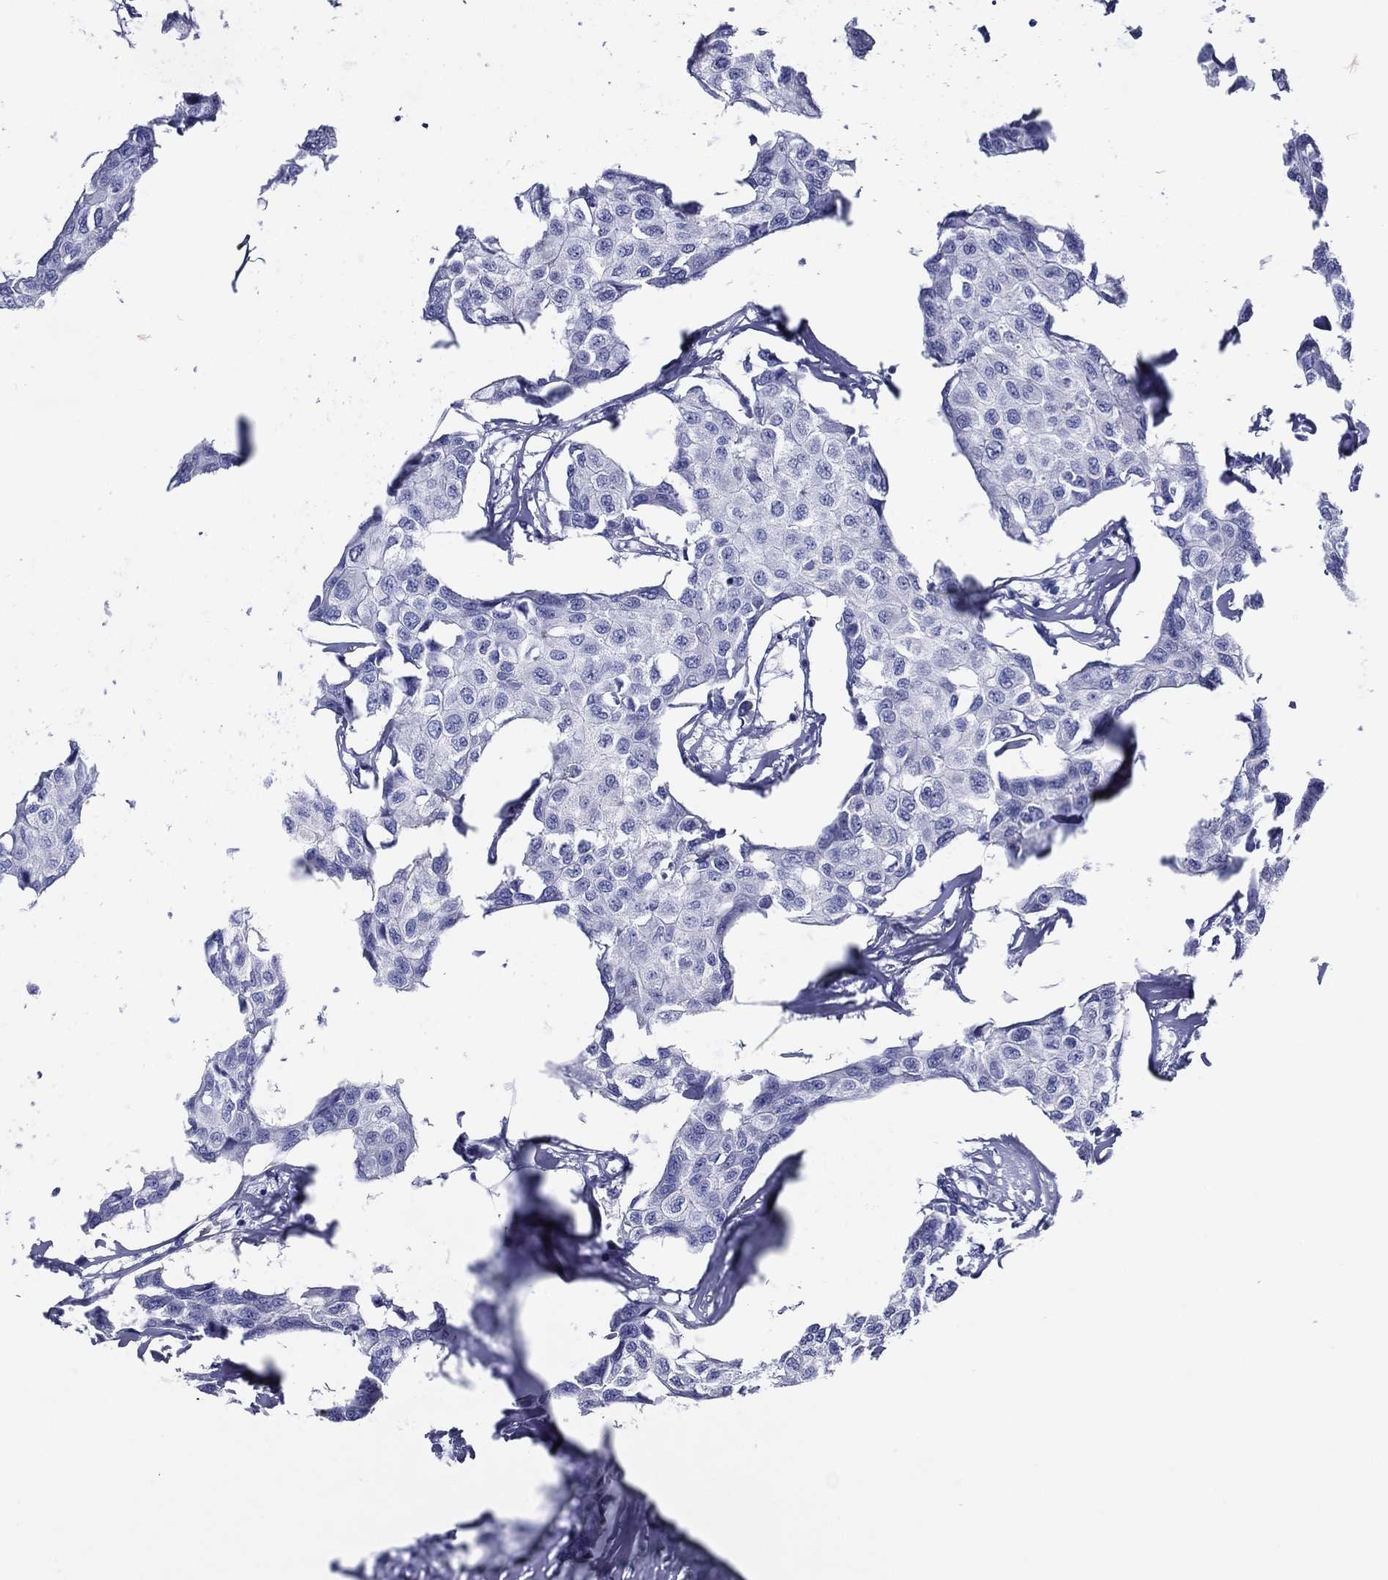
{"staining": {"intensity": "negative", "quantity": "none", "location": "none"}, "tissue": "breast cancer", "cell_type": "Tumor cells", "image_type": "cancer", "snomed": [{"axis": "morphology", "description": "Duct carcinoma"}, {"axis": "topography", "description": "Breast"}], "caption": "DAB immunohistochemical staining of intraductal carcinoma (breast) exhibits no significant staining in tumor cells.", "gene": "ACE2", "patient": {"sex": "female", "age": 80}}